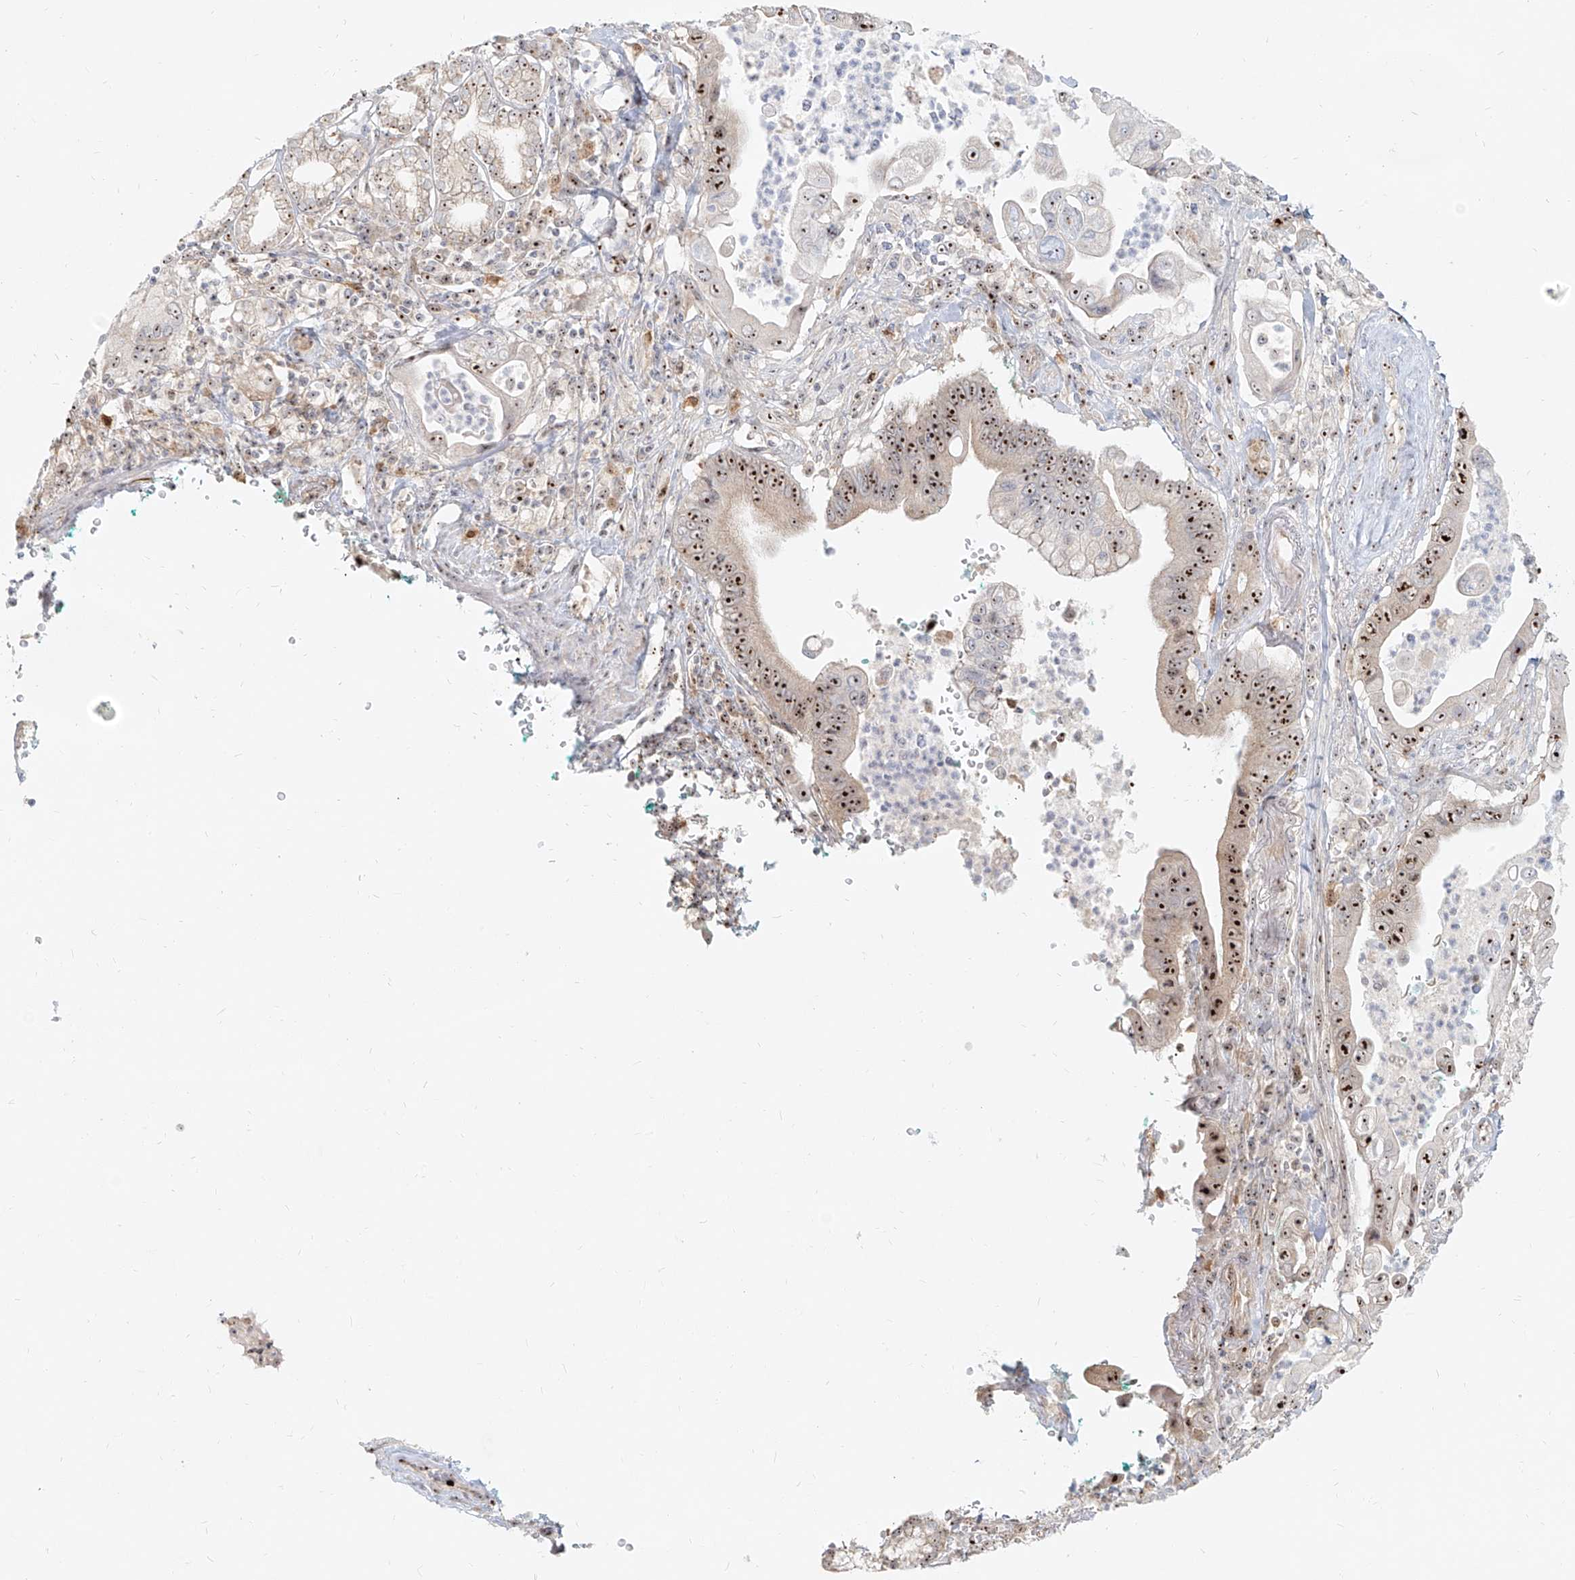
{"staining": {"intensity": "strong", "quantity": ">75%", "location": "nuclear"}, "tissue": "pancreatic cancer", "cell_type": "Tumor cells", "image_type": "cancer", "snomed": [{"axis": "morphology", "description": "Adenocarcinoma, NOS"}, {"axis": "topography", "description": "Pancreas"}], "caption": "Approximately >75% of tumor cells in pancreatic adenocarcinoma demonstrate strong nuclear protein staining as visualized by brown immunohistochemical staining.", "gene": "BYSL", "patient": {"sex": "male", "age": 78}}